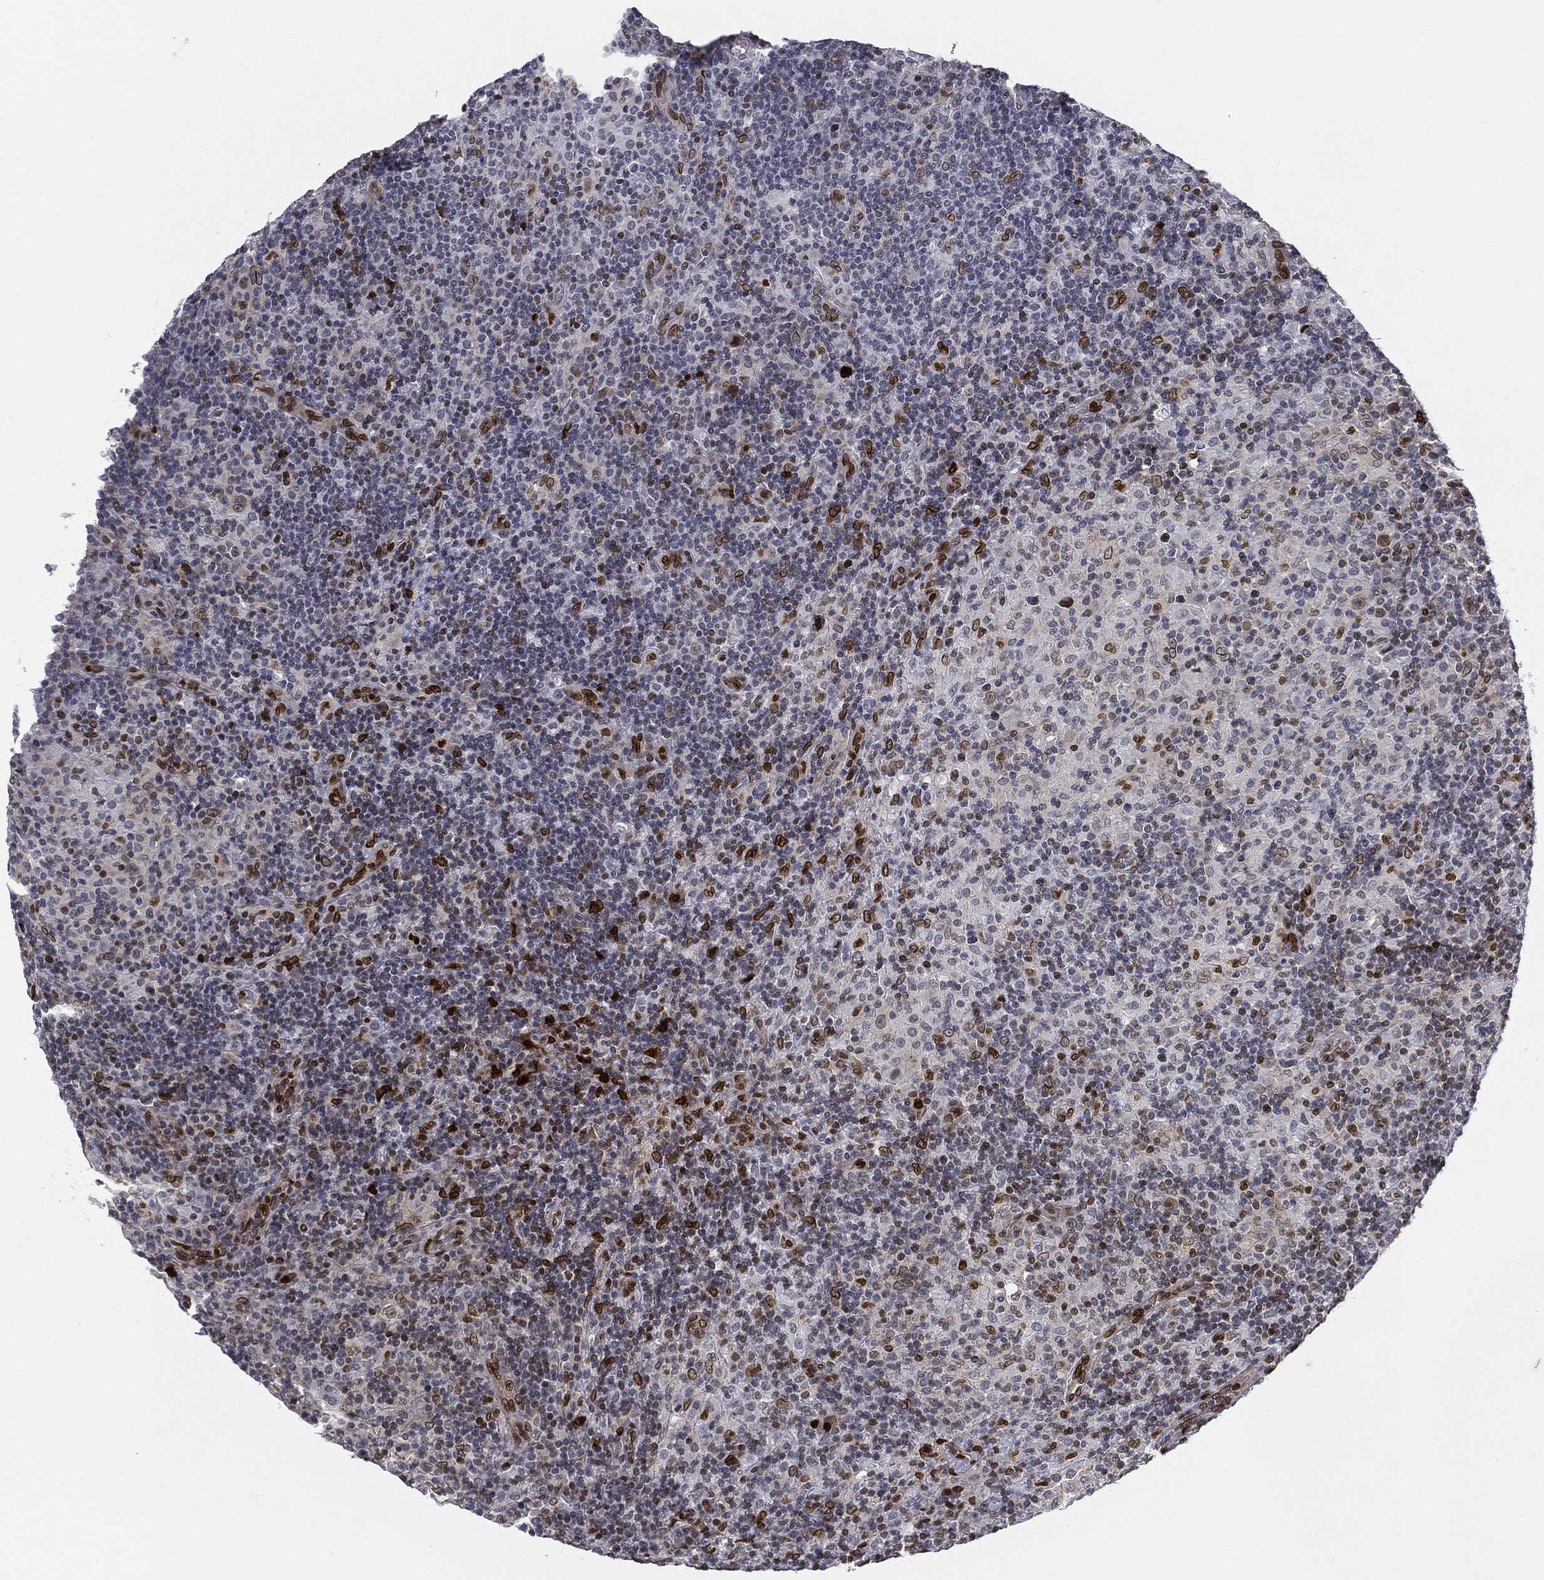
{"staining": {"intensity": "moderate", "quantity": ">75%", "location": "nuclear"}, "tissue": "lymphoma", "cell_type": "Tumor cells", "image_type": "cancer", "snomed": [{"axis": "morphology", "description": "Hodgkin's disease, NOS"}, {"axis": "topography", "description": "Lymph node"}], "caption": "The photomicrograph exhibits a brown stain indicating the presence of a protein in the nuclear of tumor cells in lymphoma. The staining was performed using DAB, with brown indicating positive protein expression. Nuclei are stained blue with hematoxylin.", "gene": "LMNB1", "patient": {"sex": "male", "age": 70}}